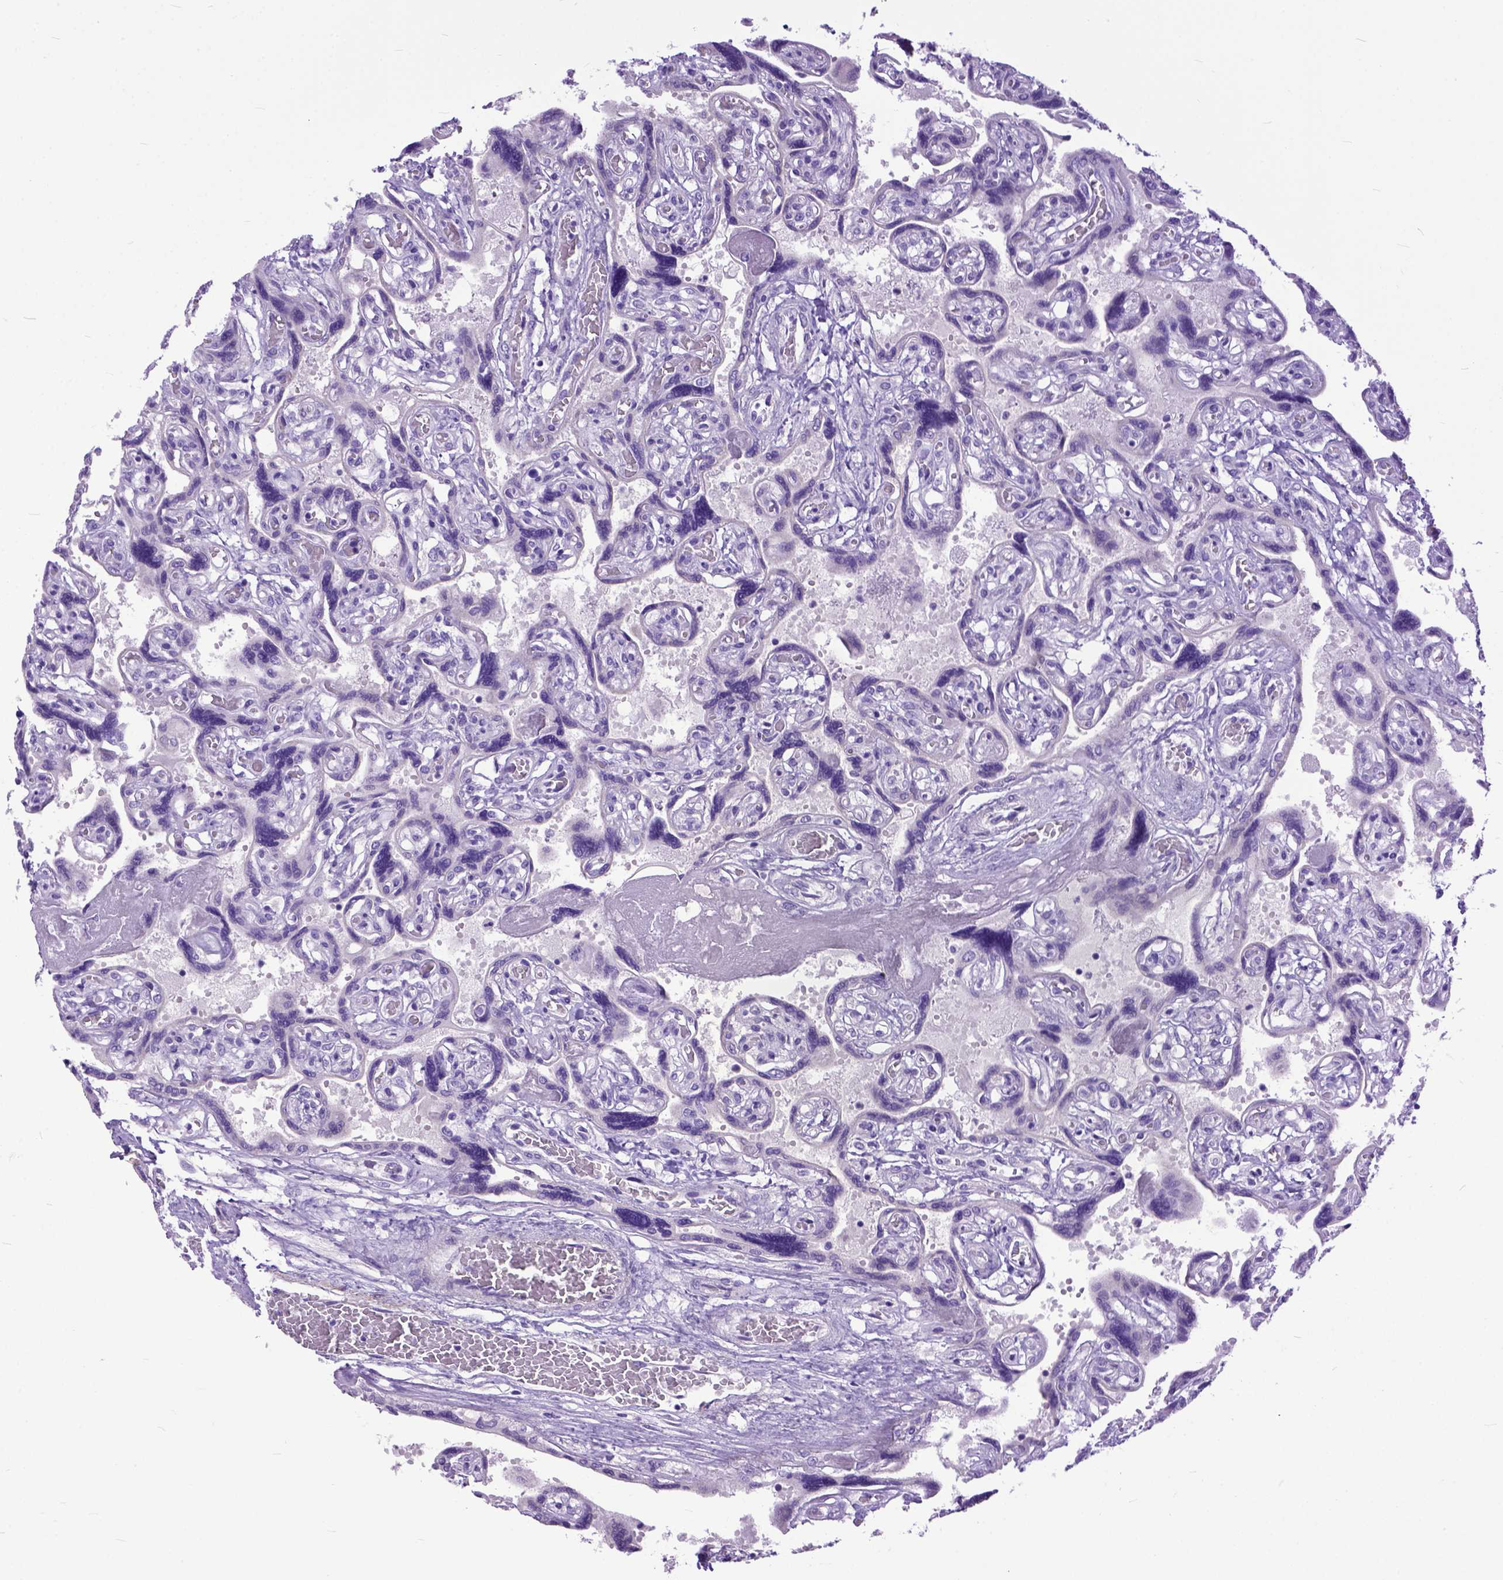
{"staining": {"intensity": "negative", "quantity": "none", "location": "none"}, "tissue": "placenta", "cell_type": "Decidual cells", "image_type": "normal", "snomed": [{"axis": "morphology", "description": "Normal tissue, NOS"}, {"axis": "topography", "description": "Placenta"}], "caption": "Decidual cells show no significant staining in benign placenta.", "gene": "CRB1", "patient": {"sex": "female", "age": 32}}